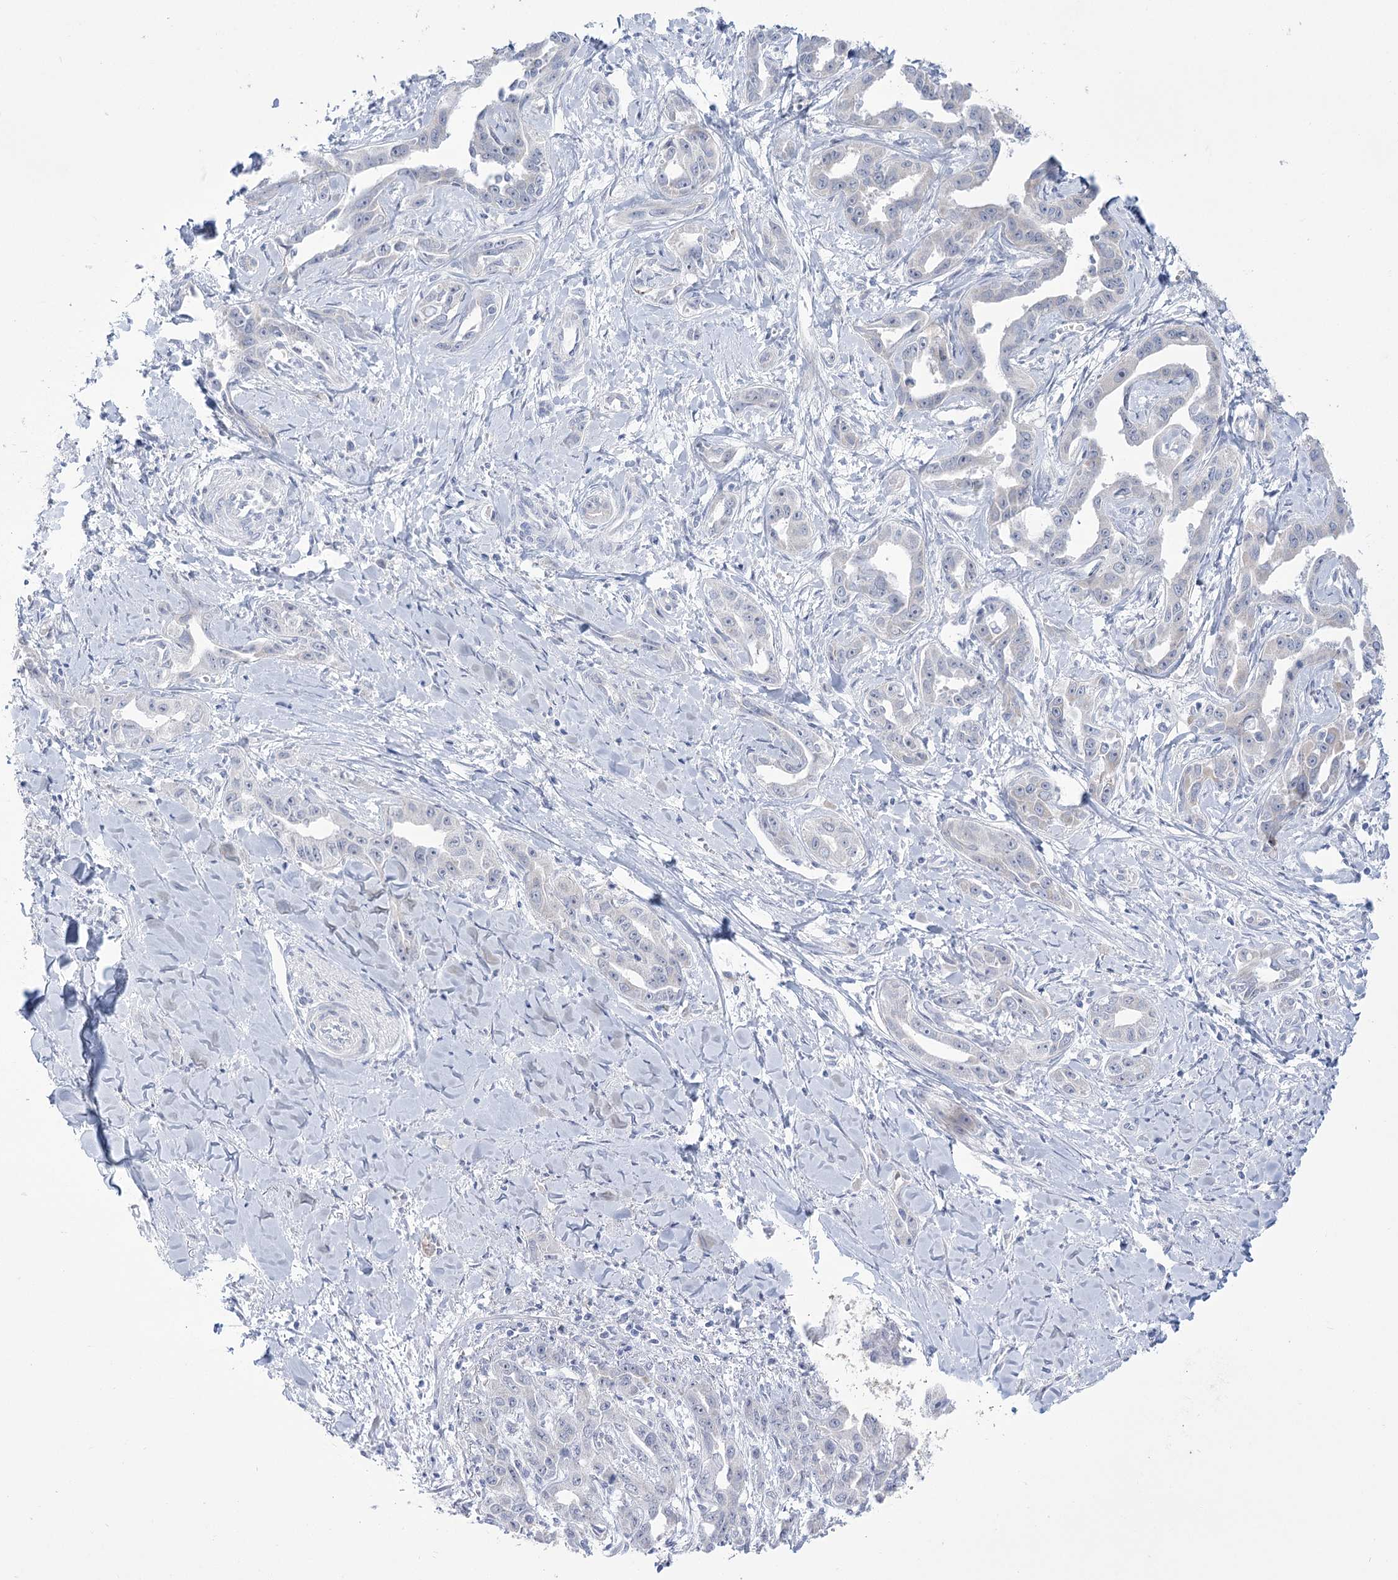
{"staining": {"intensity": "negative", "quantity": "none", "location": "none"}, "tissue": "liver cancer", "cell_type": "Tumor cells", "image_type": "cancer", "snomed": [{"axis": "morphology", "description": "Cholangiocarcinoma"}, {"axis": "topography", "description": "Liver"}], "caption": "The image demonstrates no significant expression in tumor cells of cholangiocarcinoma (liver).", "gene": "BEND7", "patient": {"sex": "male", "age": 59}}